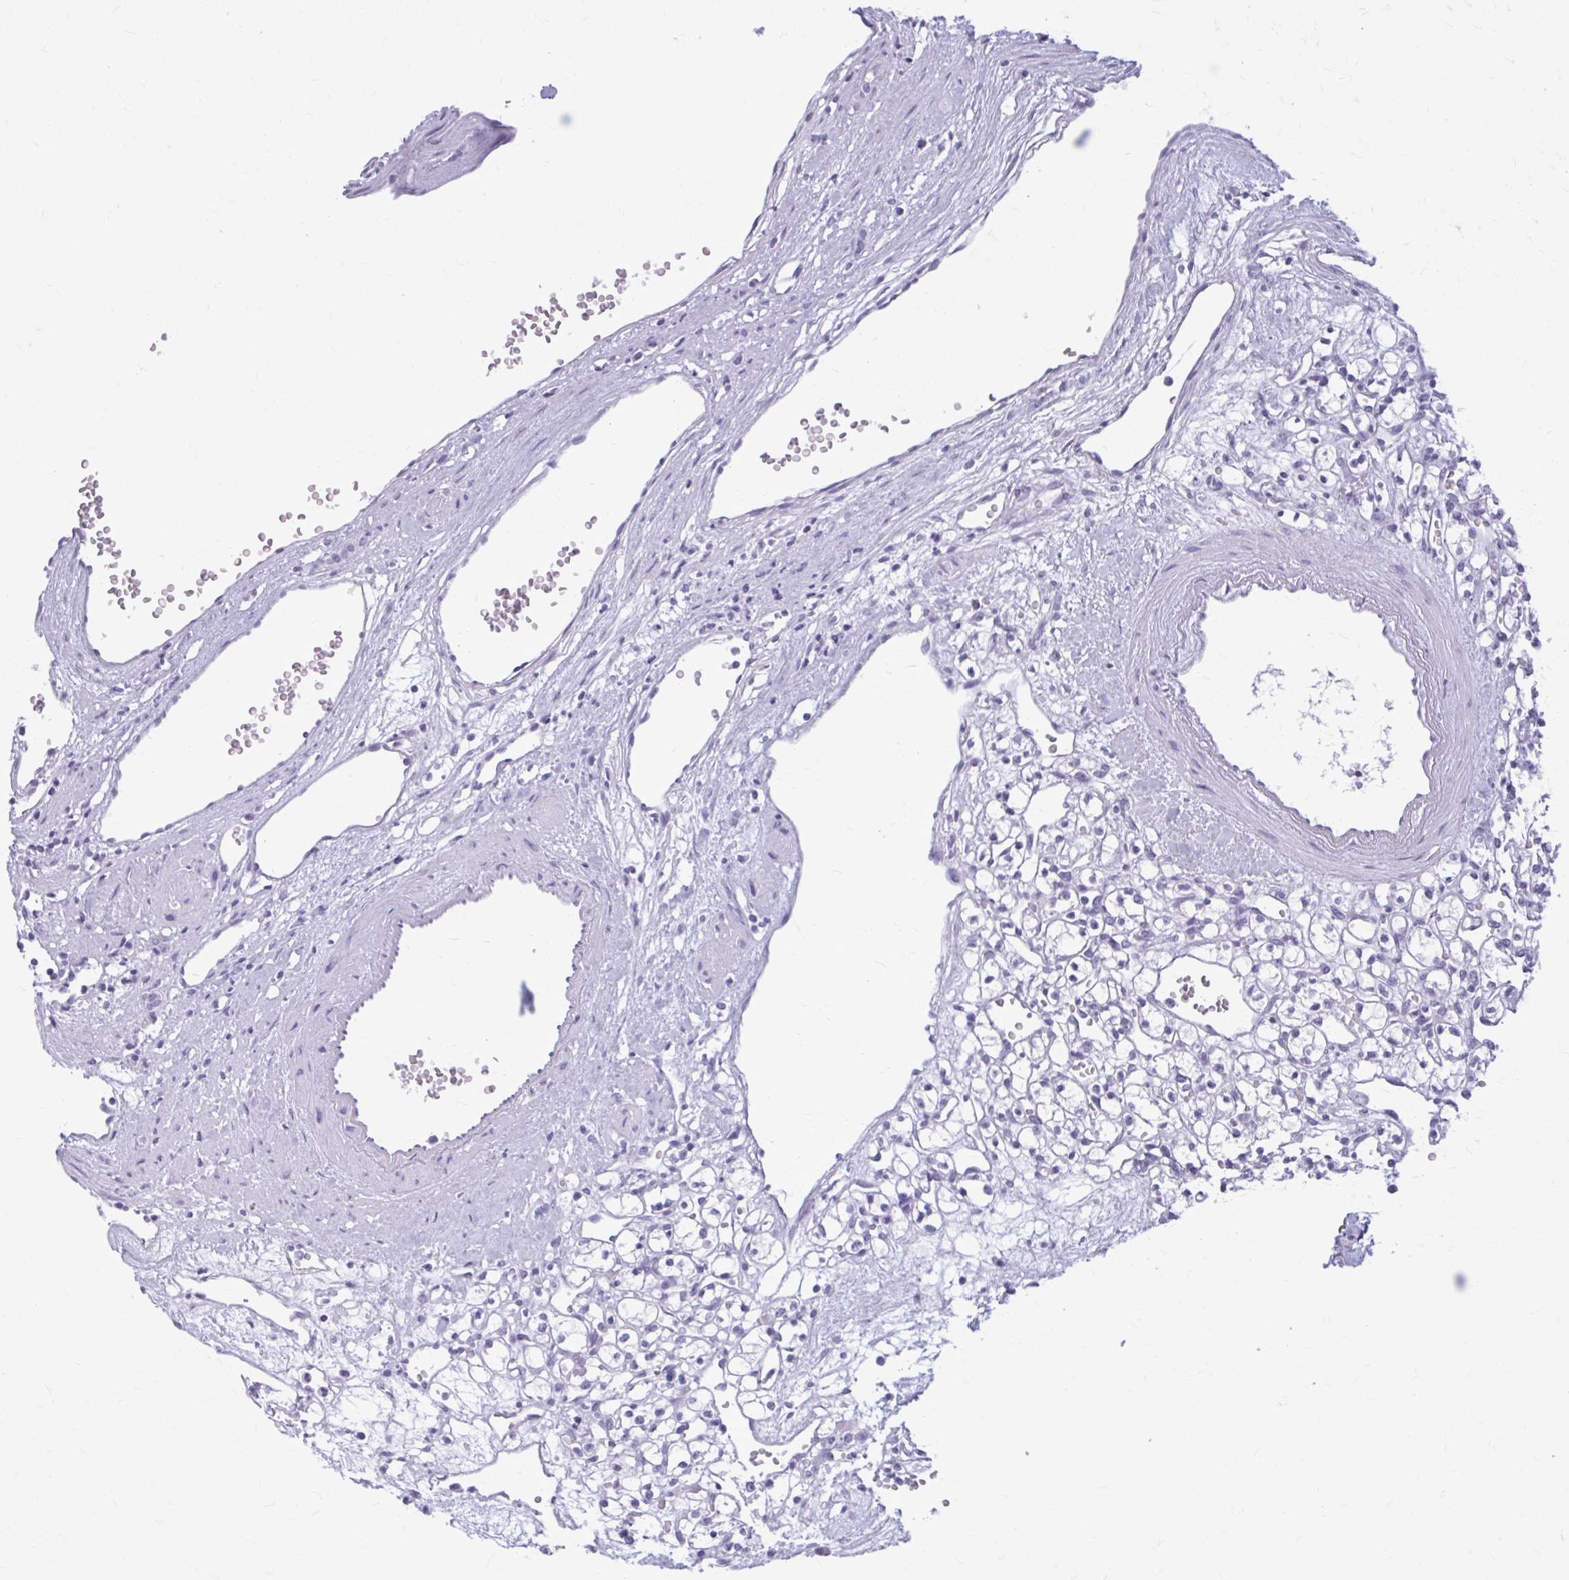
{"staining": {"intensity": "negative", "quantity": "none", "location": "none"}, "tissue": "renal cancer", "cell_type": "Tumor cells", "image_type": "cancer", "snomed": [{"axis": "morphology", "description": "Adenocarcinoma, NOS"}, {"axis": "topography", "description": "Kidney"}], "caption": "Renal cancer (adenocarcinoma) stained for a protein using IHC displays no expression tumor cells.", "gene": "KRT5", "patient": {"sex": "female", "age": 59}}